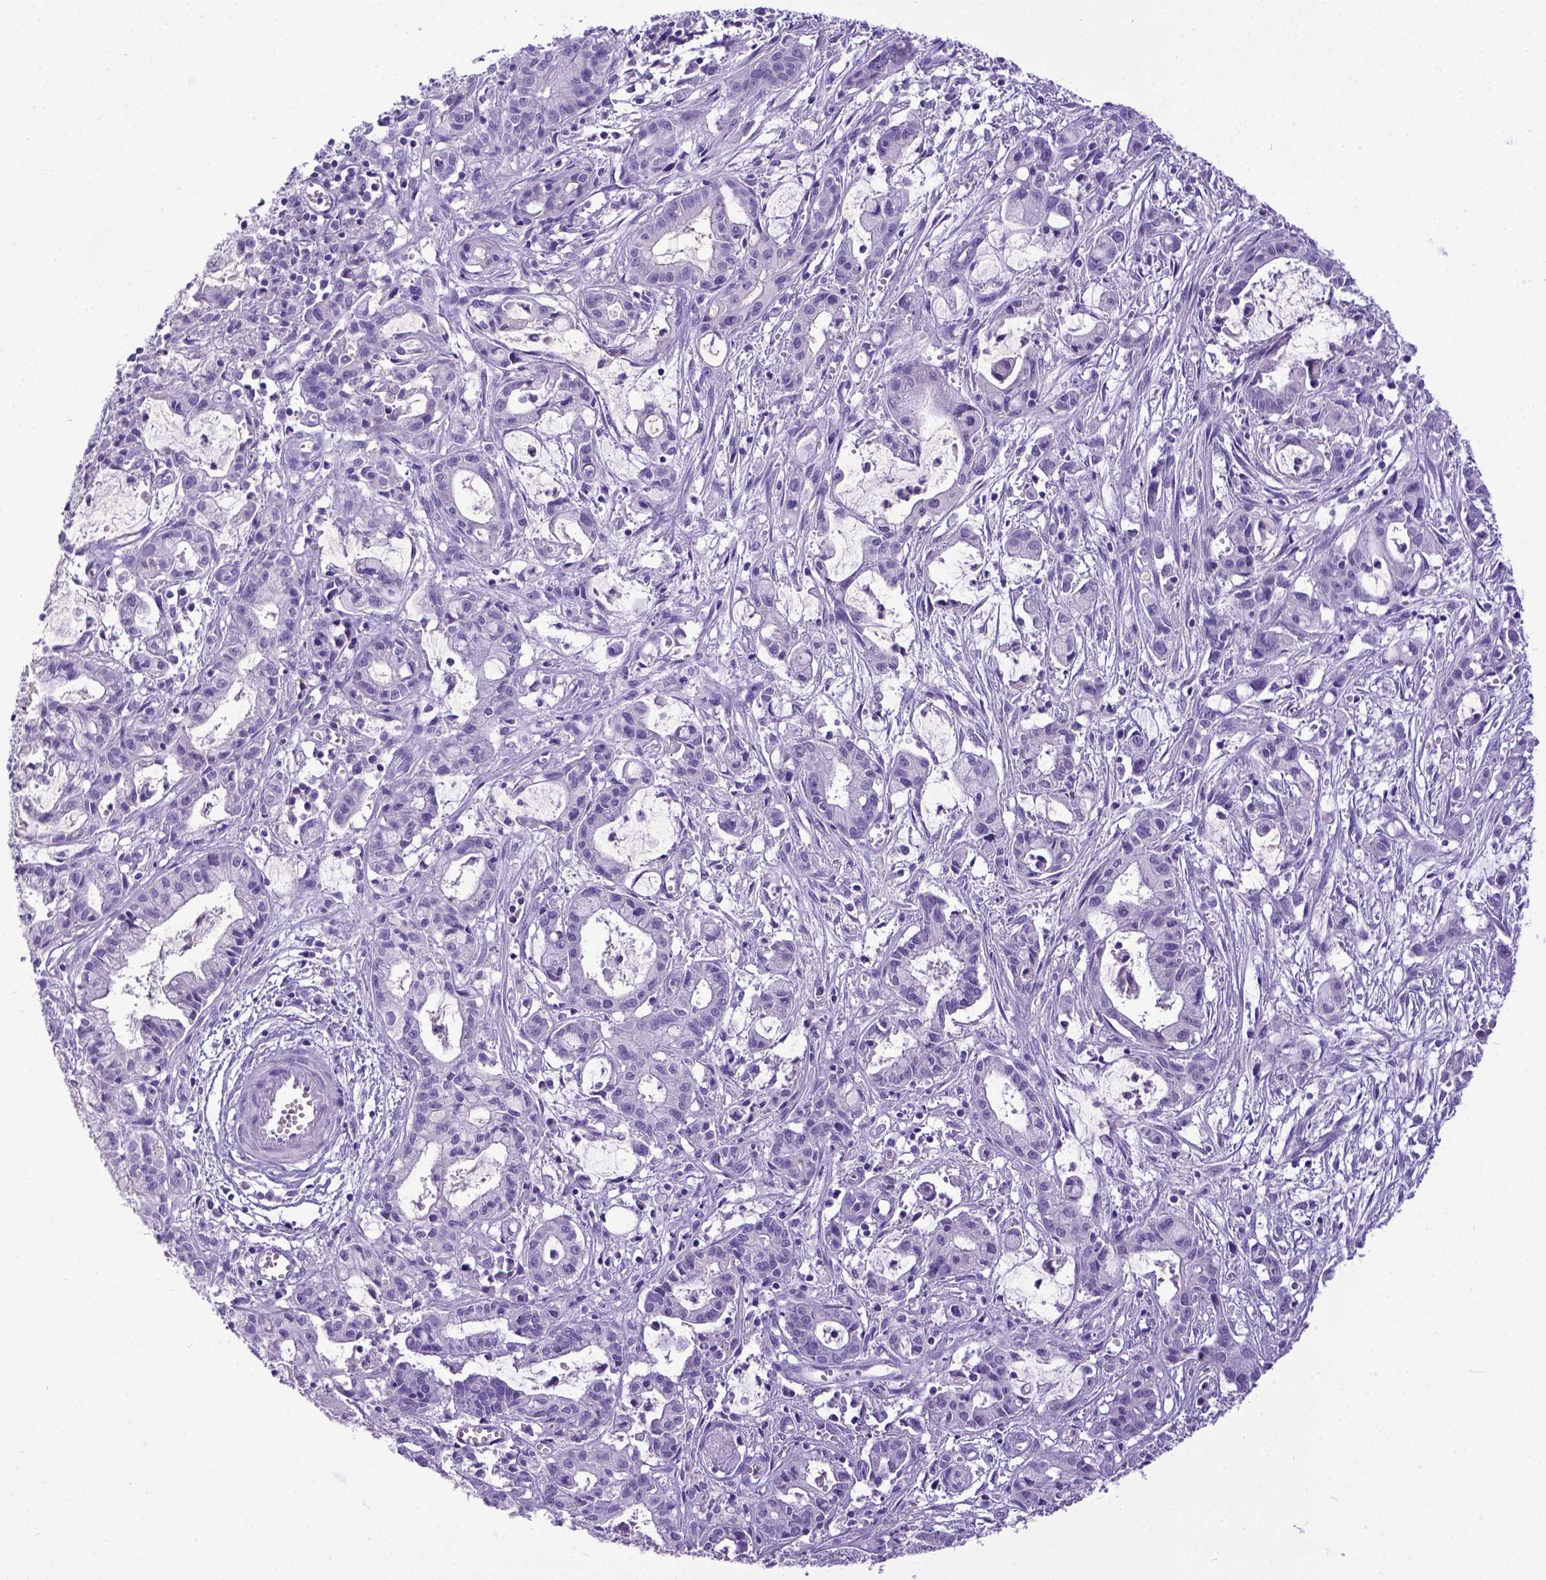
{"staining": {"intensity": "negative", "quantity": "none", "location": "none"}, "tissue": "pancreatic cancer", "cell_type": "Tumor cells", "image_type": "cancer", "snomed": [{"axis": "morphology", "description": "Adenocarcinoma, NOS"}, {"axis": "topography", "description": "Pancreas"}], "caption": "An immunohistochemistry micrograph of pancreatic cancer (adenocarcinoma) is shown. There is no staining in tumor cells of pancreatic cancer (adenocarcinoma).", "gene": "ESR1", "patient": {"sex": "male", "age": 48}}